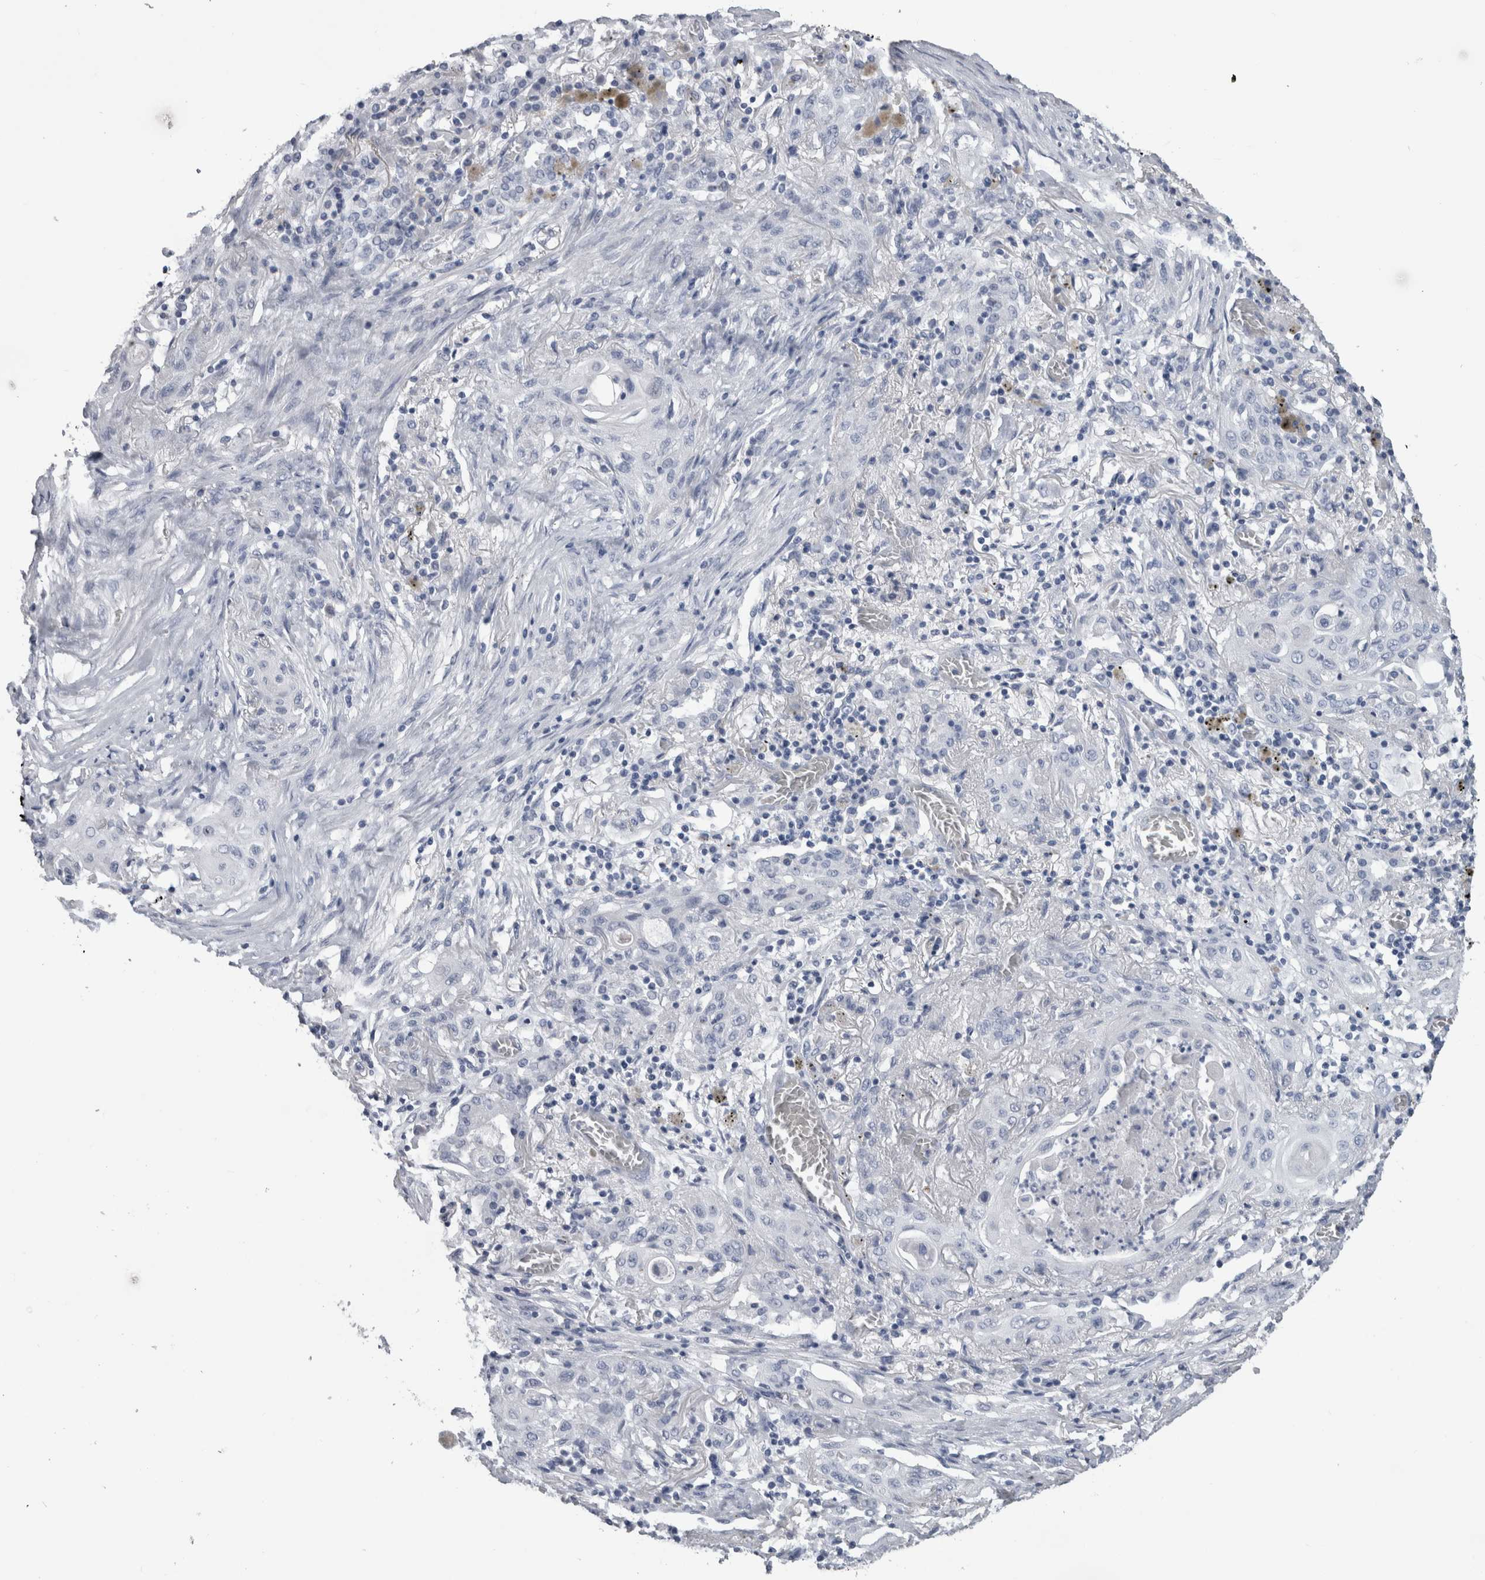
{"staining": {"intensity": "negative", "quantity": "none", "location": "none"}, "tissue": "lung cancer", "cell_type": "Tumor cells", "image_type": "cancer", "snomed": [{"axis": "morphology", "description": "Squamous cell carcinoma, NOS"}, {"axis": "topography", "description": "Lung"}], "caption": "Immunohistochemistry (IHC) photomicrograph of neoplastic tissue: lung cancer stained with DAB shows no significant protein positivity in tumor cells.", "gene": "PTH", "patient": {"sex": "female", "age": 47}}